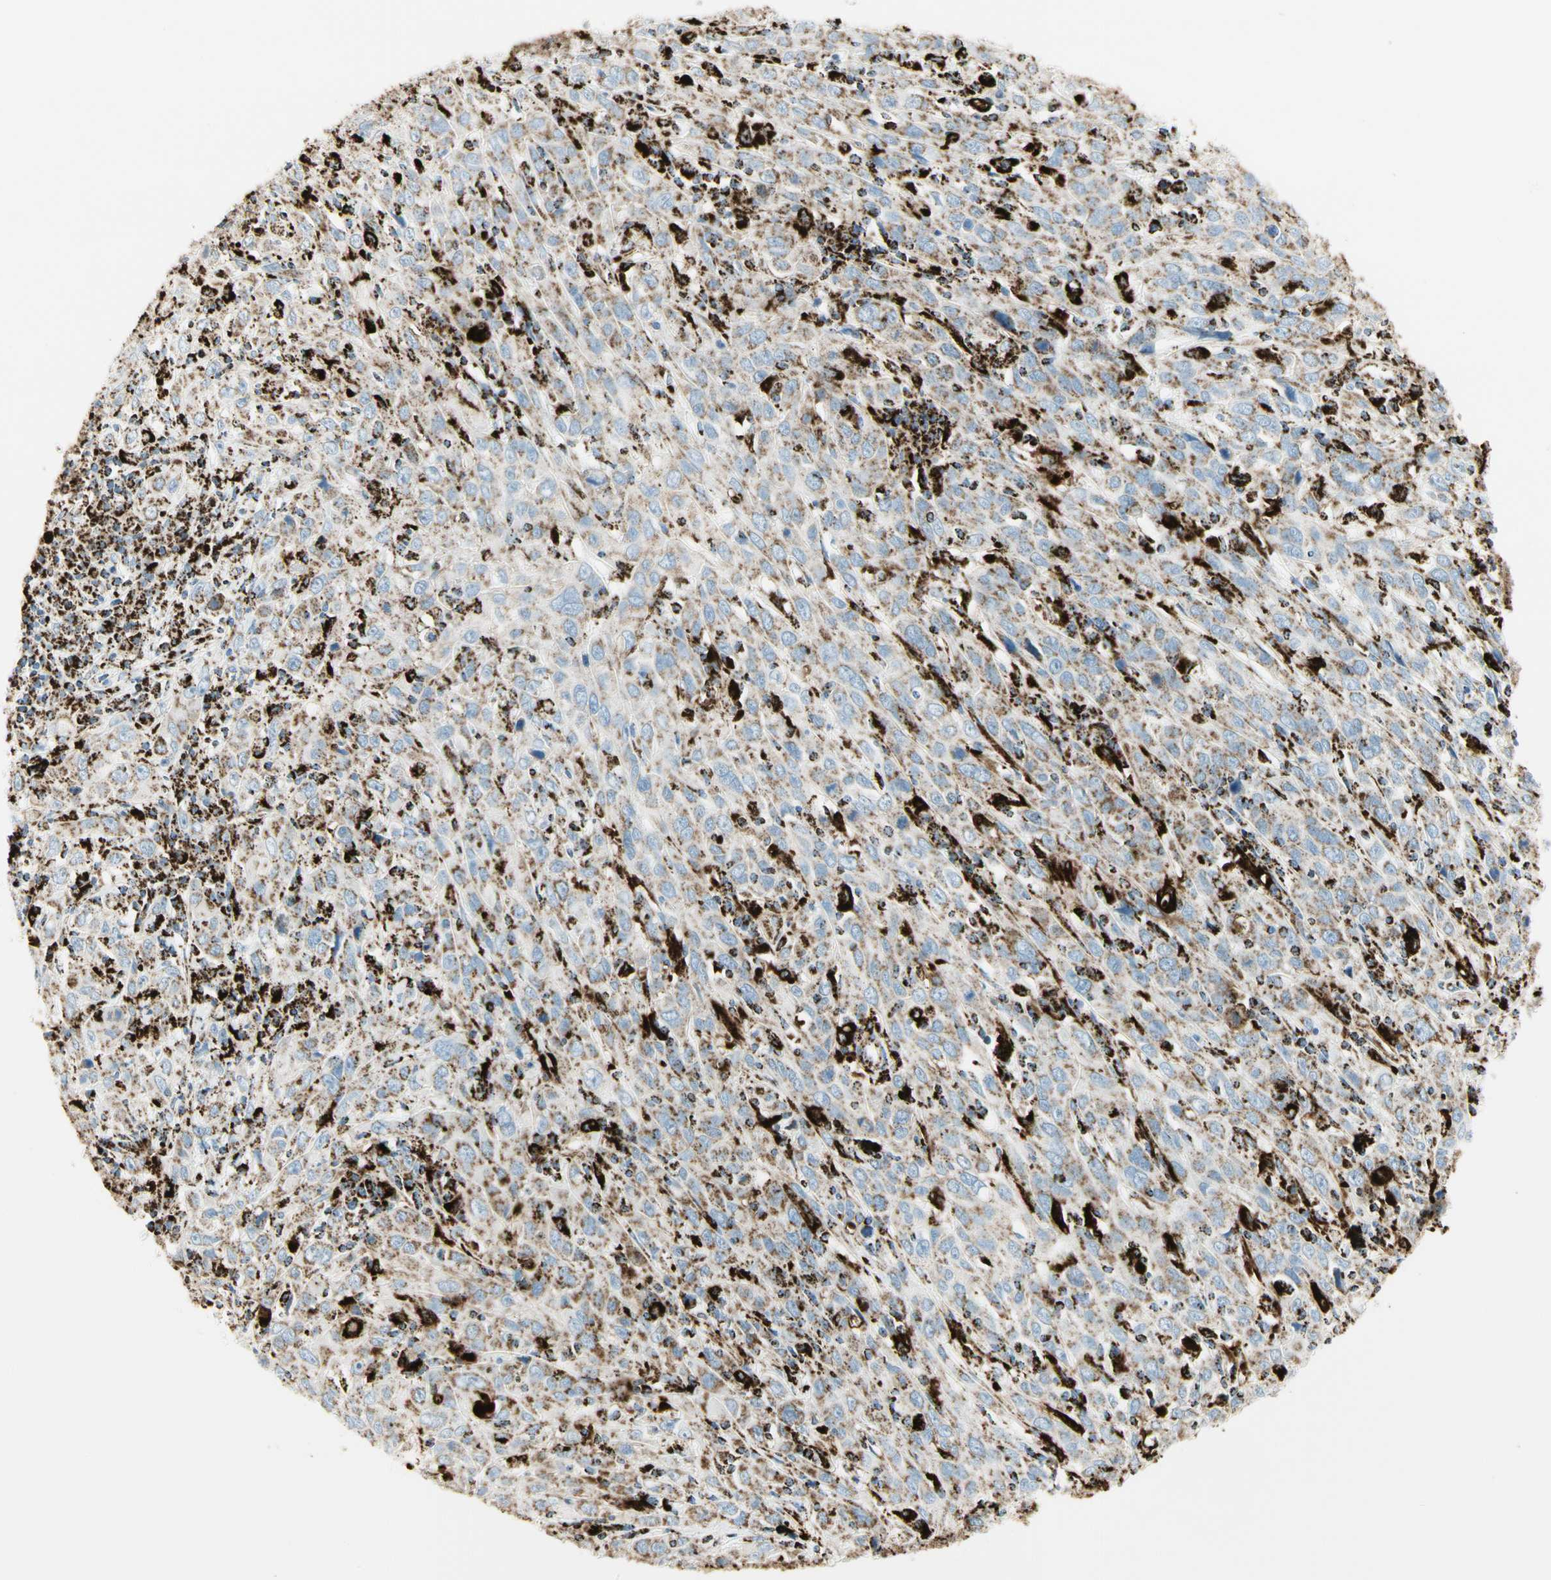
{"staining": {"intensity": "moderate", "quantity": "<25%", "location": "cytoplasmic/membranous"}, "tissue": "cervical cancer", "cell_type": "Tumor cells", "image_type": "cancer", "snomed": [{"axis": "morphology", "description": "Squamous cell carcinoma, NOS"}, {"axis": "topography", "description": "Cervix"}], "caption": "Immunohistochemistry (IHC) of cervical squamous cell carcinoma reveals low levels of moderate cytoplasmic/membranous positivity in approximately <25% of tumor cells.", "gene": "ME2", "patient": {"sex": "female", "age": 46}}